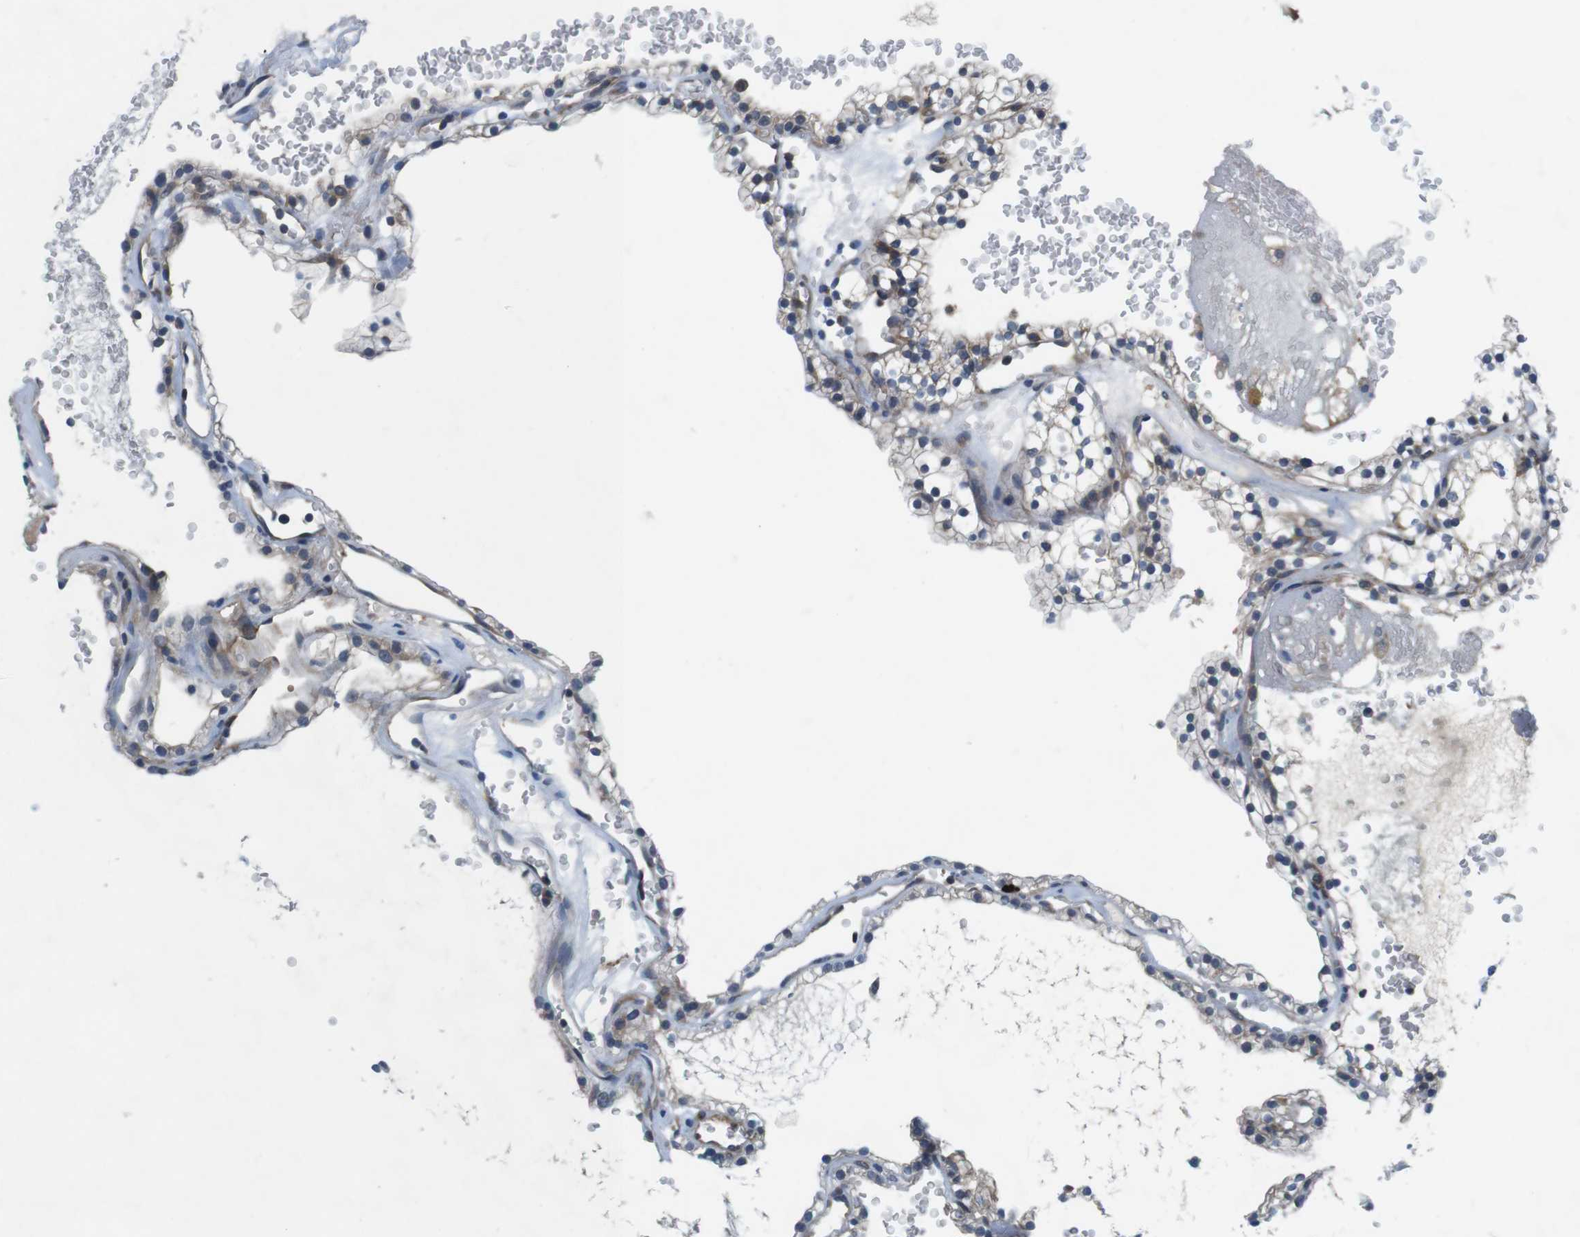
{"staining": {"intensity": "weak", "quantity": "25%-75%", "location": "cytoplasmic/membranous"}, "tissue": "renal cancer", "cell_type": "Tumor cells", "image_type": "cancer", "snomed": [{"axis": "morphology", "description": "Adenocarcinoma, NOS"}, {"axis": "topography", "description": "Kidney"}], "caption": "IHC (DAB (3,3'-diaminobenzidine)) staining of human renal cancer shows weak cytoplasmic/membranous protein staining in approximately 25%-75% of tumor cells.", "gene": "DCLK1", "patient": {"sex": "female", "age": 41}}